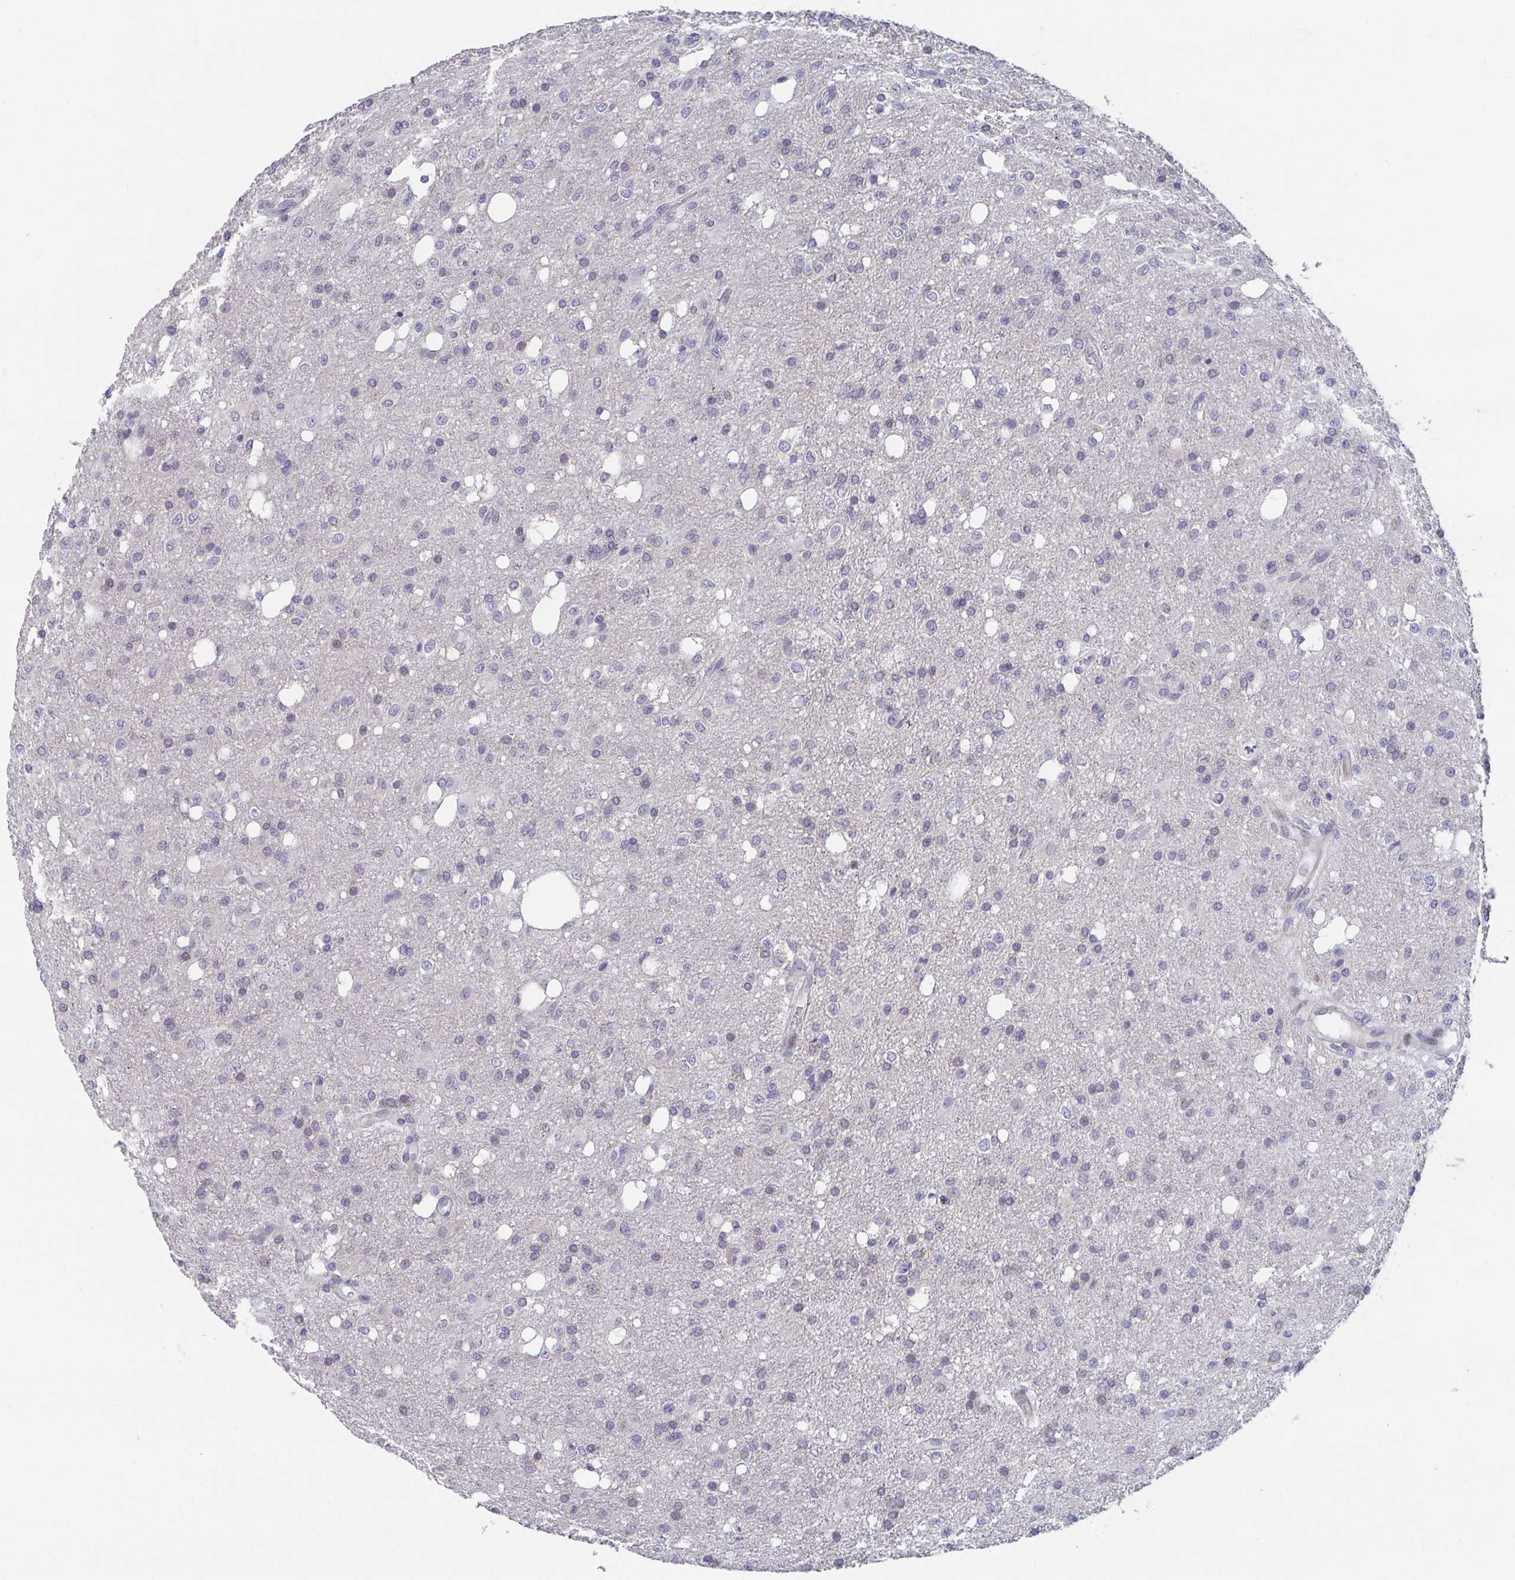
{"staining": {"intensity": "weak", "quantity": "<25%", "location": "cytoplasmic/membranous"}, "tissue": "glioma", "cell_type": "Tumor cells", "image_type": "cancer", "snomed": [{"axis": "morphology", "description": "Glioma, malignant, Low grade"}, {"axis": "topography", "description": "Brain"}], "caption": "The micrograph shows no staining of tumor cells in glioma.", "gene": "FAM156B", "patient": {"sex": "female", "age": 58}}